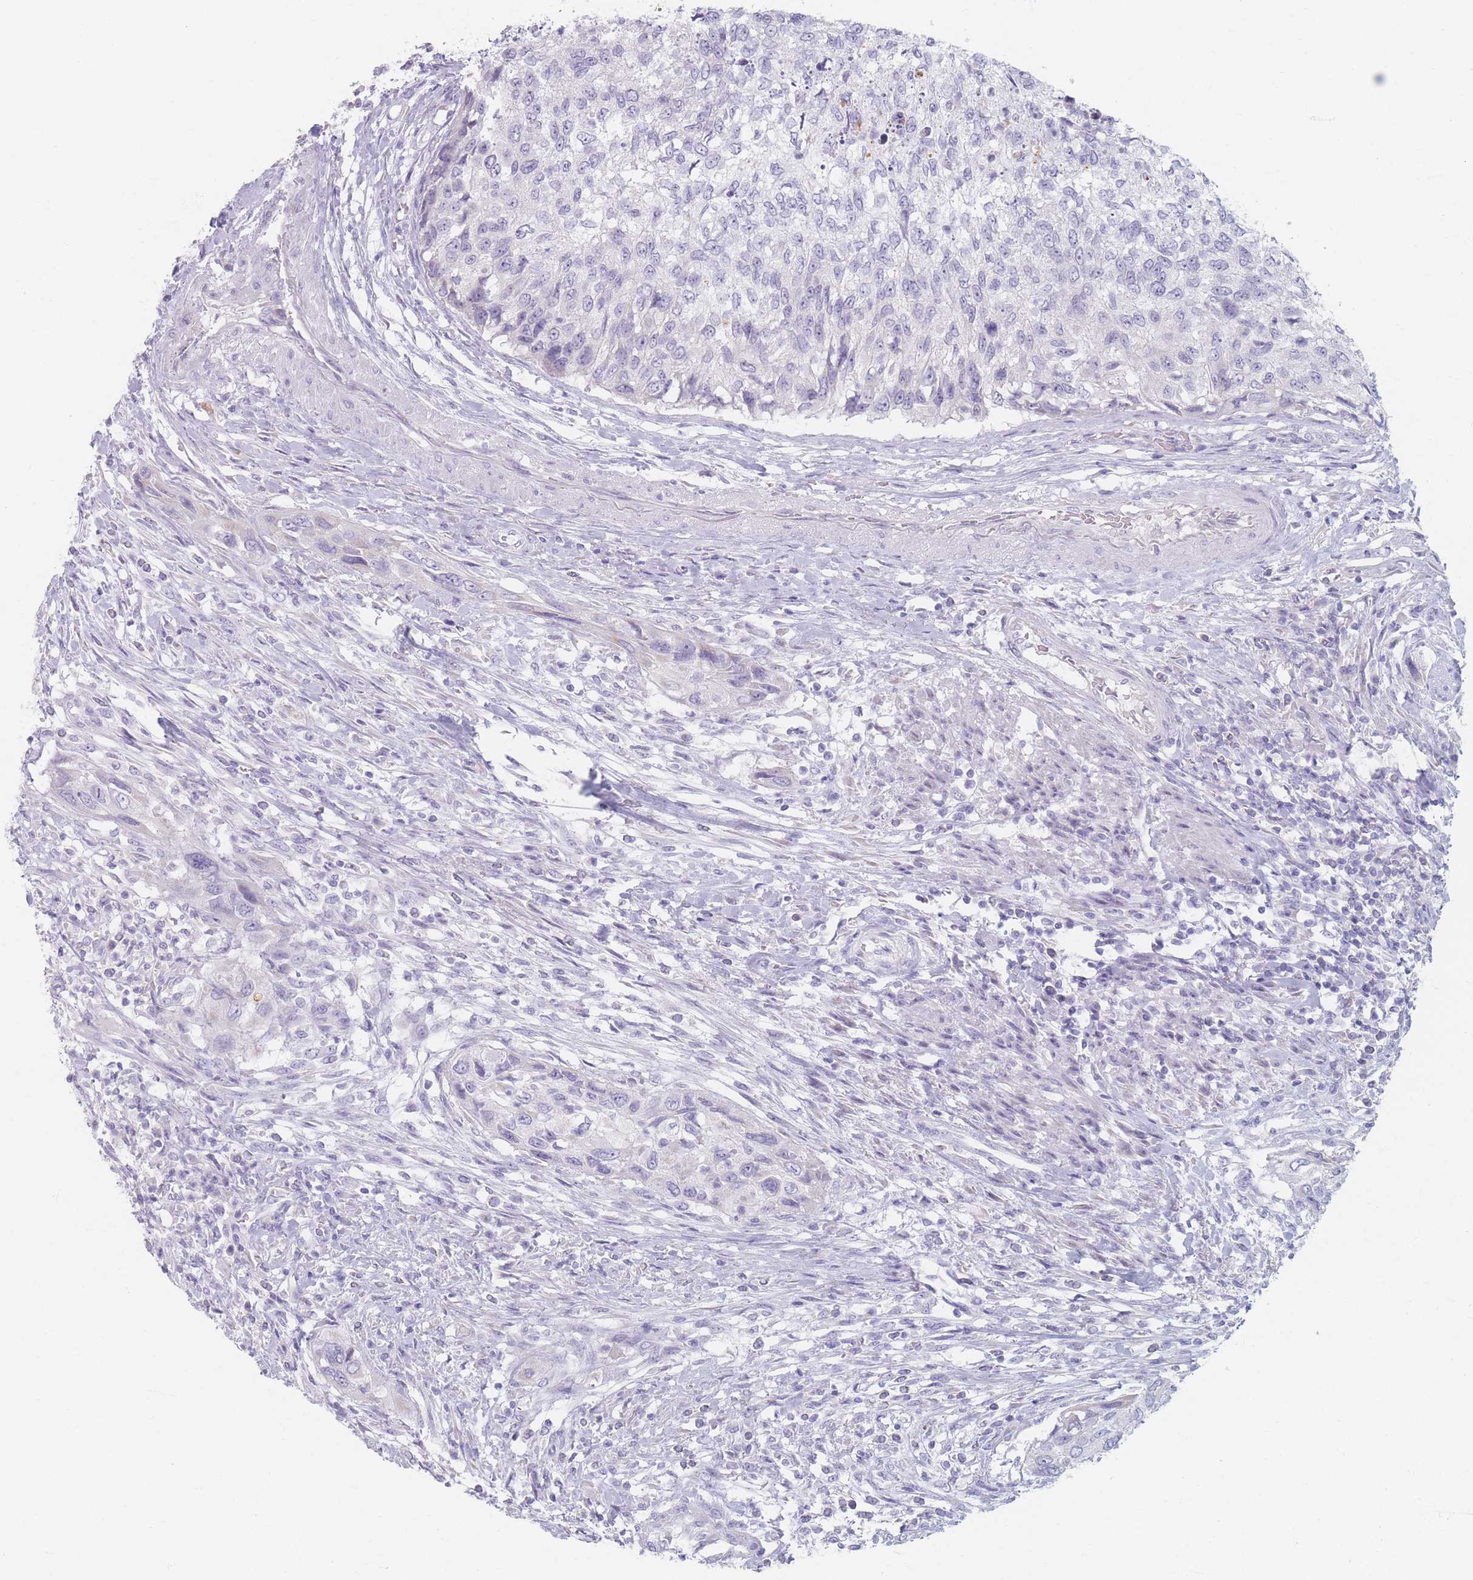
{"staining": {"intensity": "negative", "quantity": "none", "location": "none"}, "tissue": "urothelial cancer", "cell_type": "Tumor cells", "image_type": "cancer", "snomed": [{"axis": "morphology", "description": "Urothelial carcinoma, High grade"}, {"axis": "topography", "description": "Urinary bladder"}], "caption": "Immunohistochemistry micrograph of urothelial carcinoma (high-grade) stained for a protein (brown), which shows no staining in tumor cells.", "gene": "PIGM", "patient": {"sex": "female", "age": 60}}